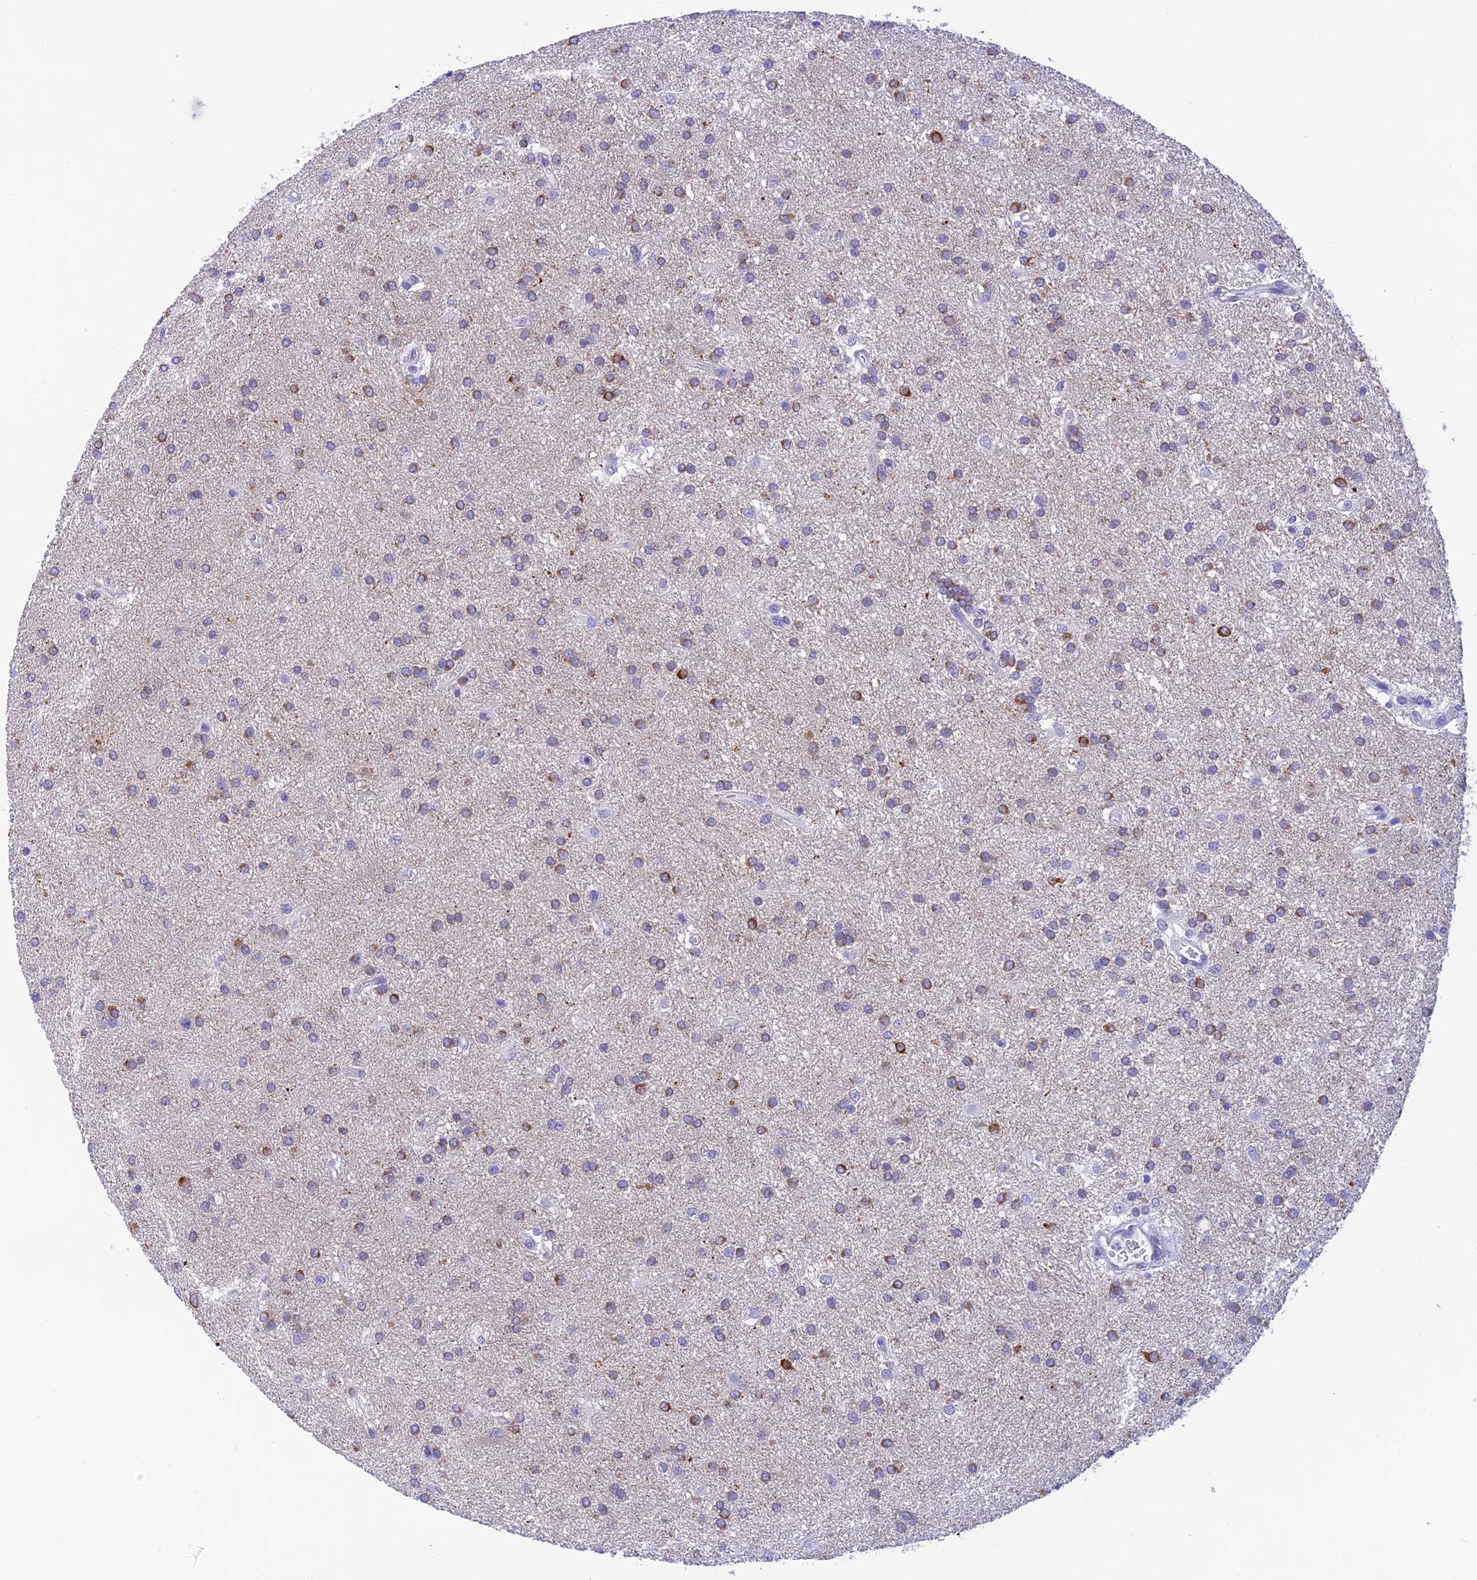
{"staining": {"intensity": "moderate", "quantity": "25%-75%", "location": "cytoplasmic/membranous"}, "tissue": "glioma", "cell_type": "Tumor cells", "image_type": "cancer", "snomed": [{"axis": "morphology", "description": "Glioma, malignant, Low grade"}, {"axis": "topography", "description": "Brain"}], "caption": "Immunohistochemistry (IHC) (DAB (3,3'-diaminobenzidine)) staining of malignant low-grade glioma displays moderate cytoplasmic/membranous protein staining in approximately 25%-75% of tumor cells.", "gene": "KDELR3", "patient": {"sex": "male", "age": 66}}